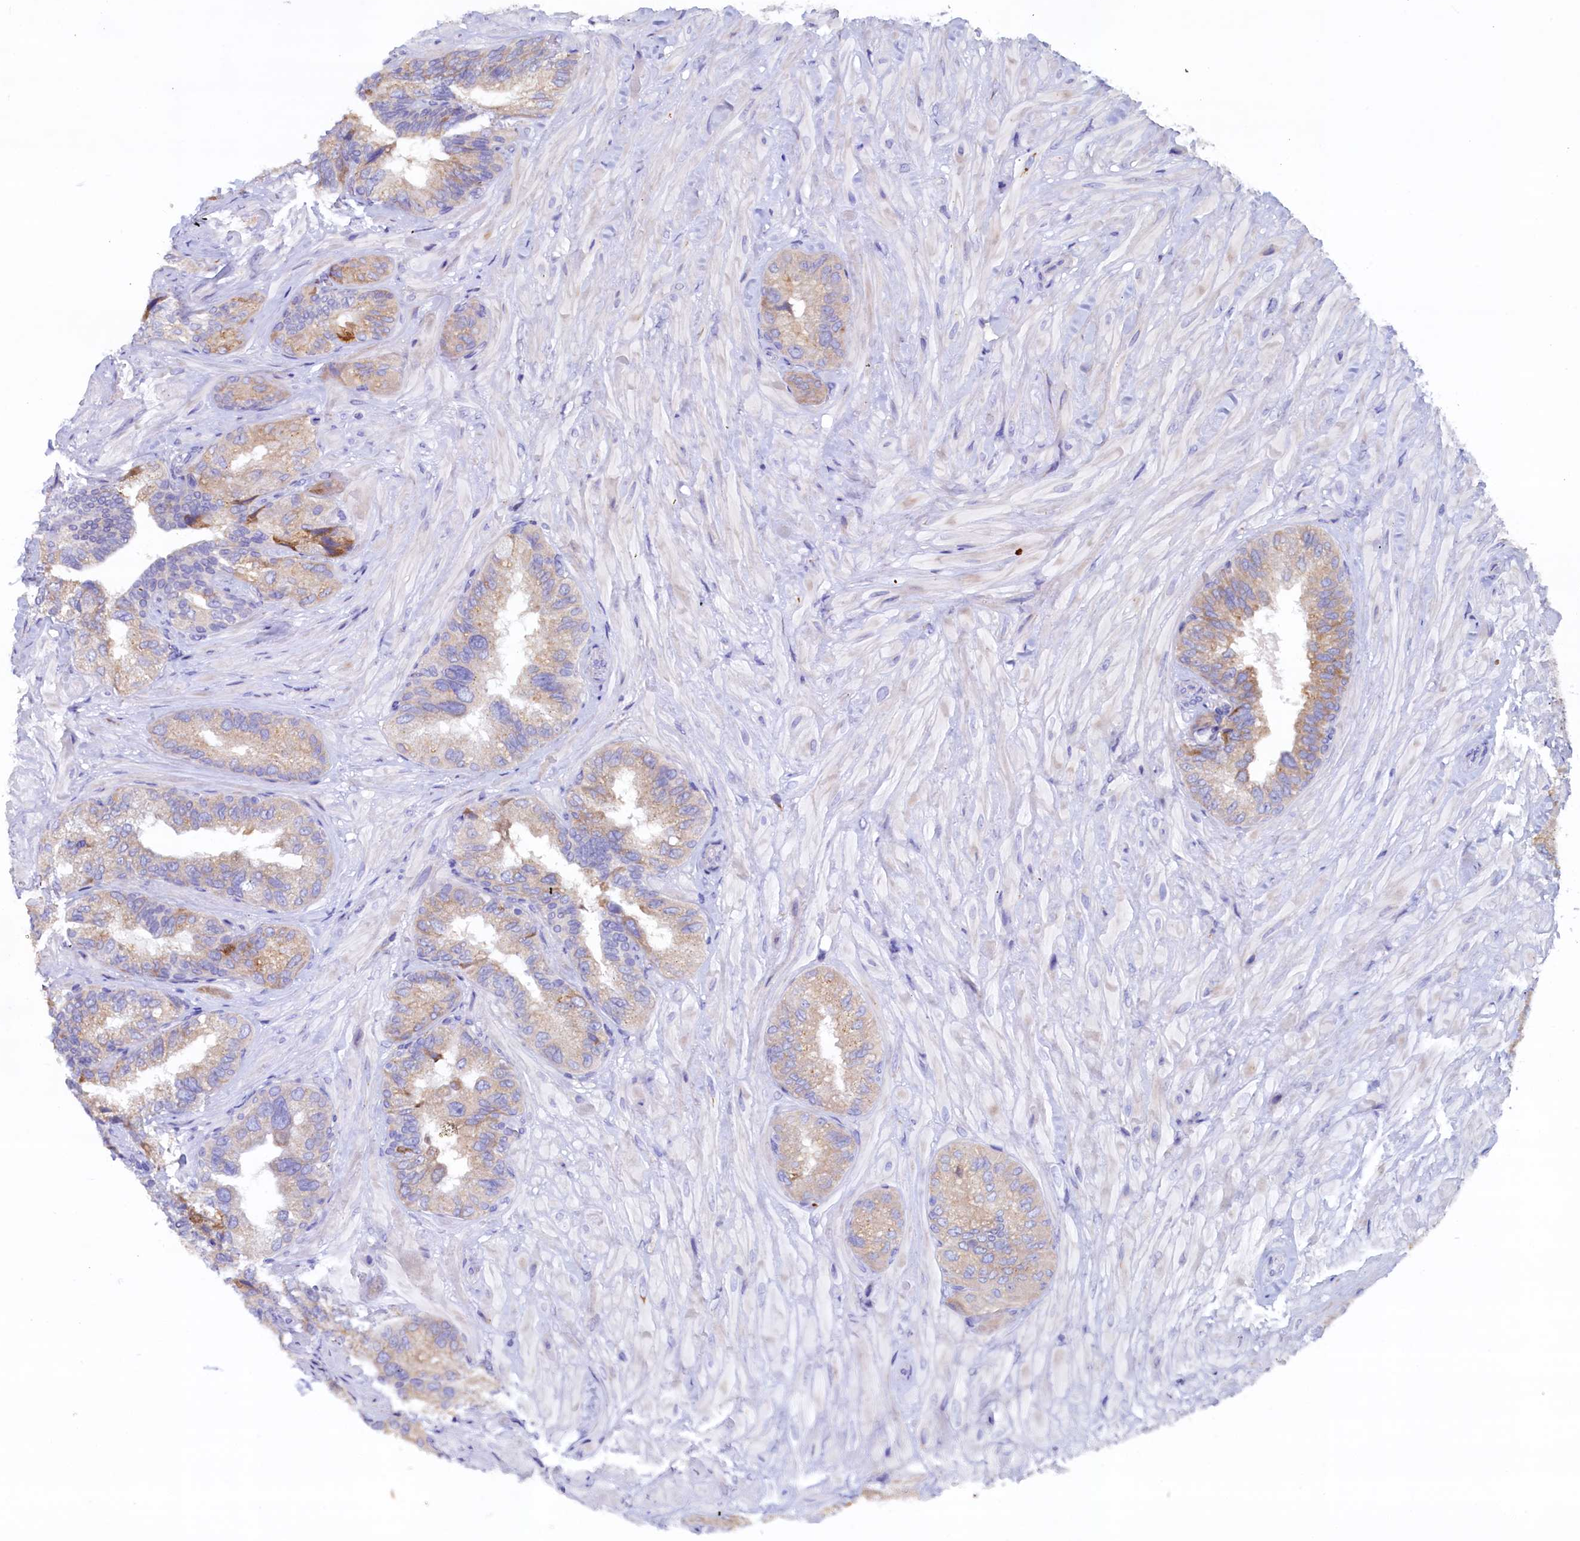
{"staining": {"intensity": "weak", "quantity": "25%-75%", "location": "cytoplasmic/membranous"}, "tissue": "seminal vesicle", "cell_type": "Glandular cells", "image_type": "normal", "snomed": [{"axis": "morphology", "description": "Normal tissue, NOS"}, {"axis": "topography", "description": "Prostate and seminal vesicle, NOS"}, {"axis": "topography", "description": "Prostate"}, {"axis": "topography", "description": "Seminal veicle"}], "caption": "Seminal vesicle stained with immunohistochemistry shows weak cytoplasmic/membranous positivity in approximately 25%-75% of glandular cells.", "gene": "CBLIF", "patient": {"sex": "male", "age": 67}}